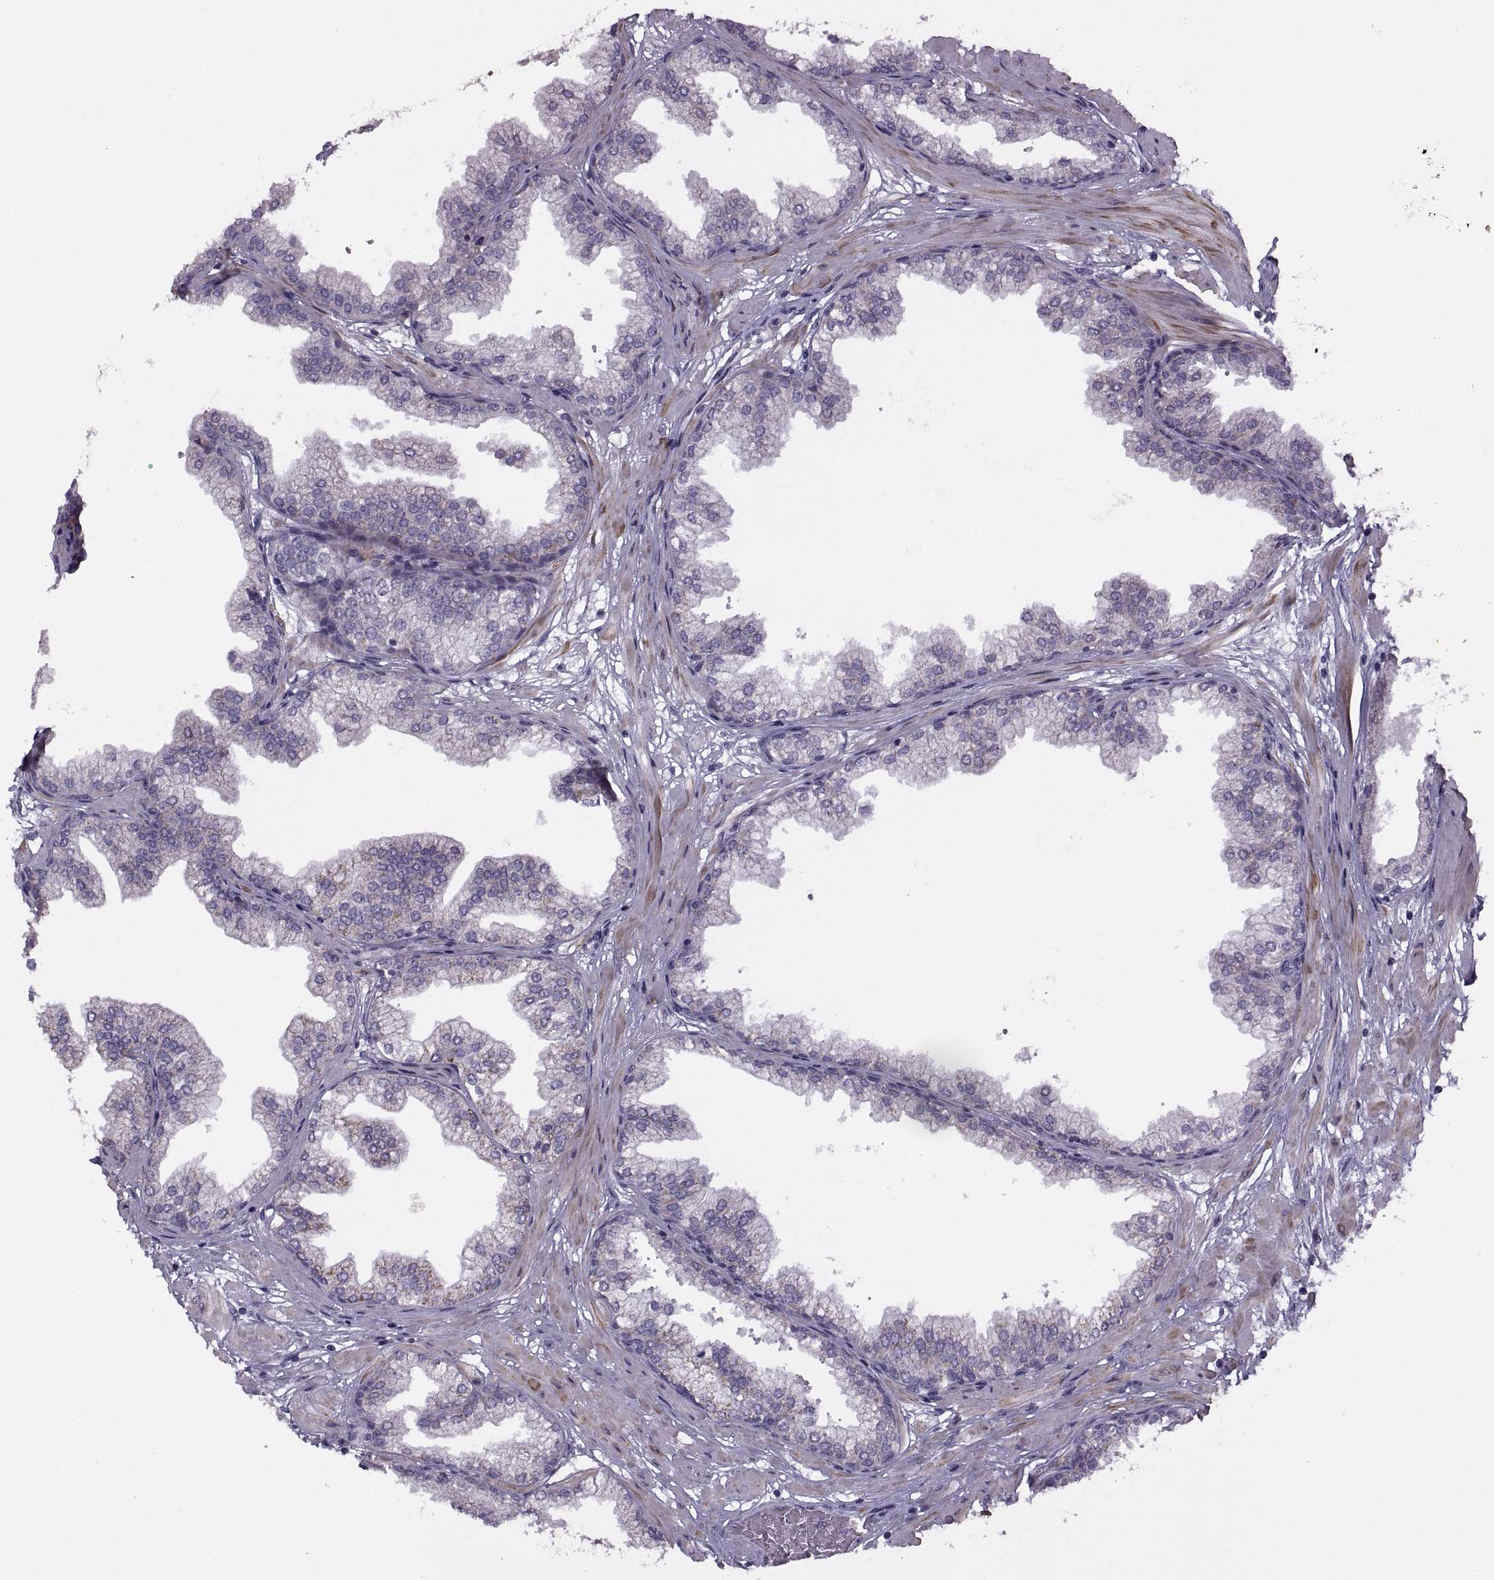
{"staining": {"intensity": "negative", "quantity": "none", "location": "none"}, "tissue": "prostate", "cell_type": "Glandular cells", "image_type": "normal", "snomed": [{"axis": "morphology", "description": "Normal tissue, NOS"}, {"axis": "topography", "description": "Prostate"}], "caption": "An immunohistochemistry (IHC) photomicrograph of benign prostate is shown. There is no staining in glandular cells of prostate. (DAB immunohistochemistry (IHC), high magnification).", "gene": "RIPK4", "patient": {"sex": "male", "age": 37}}